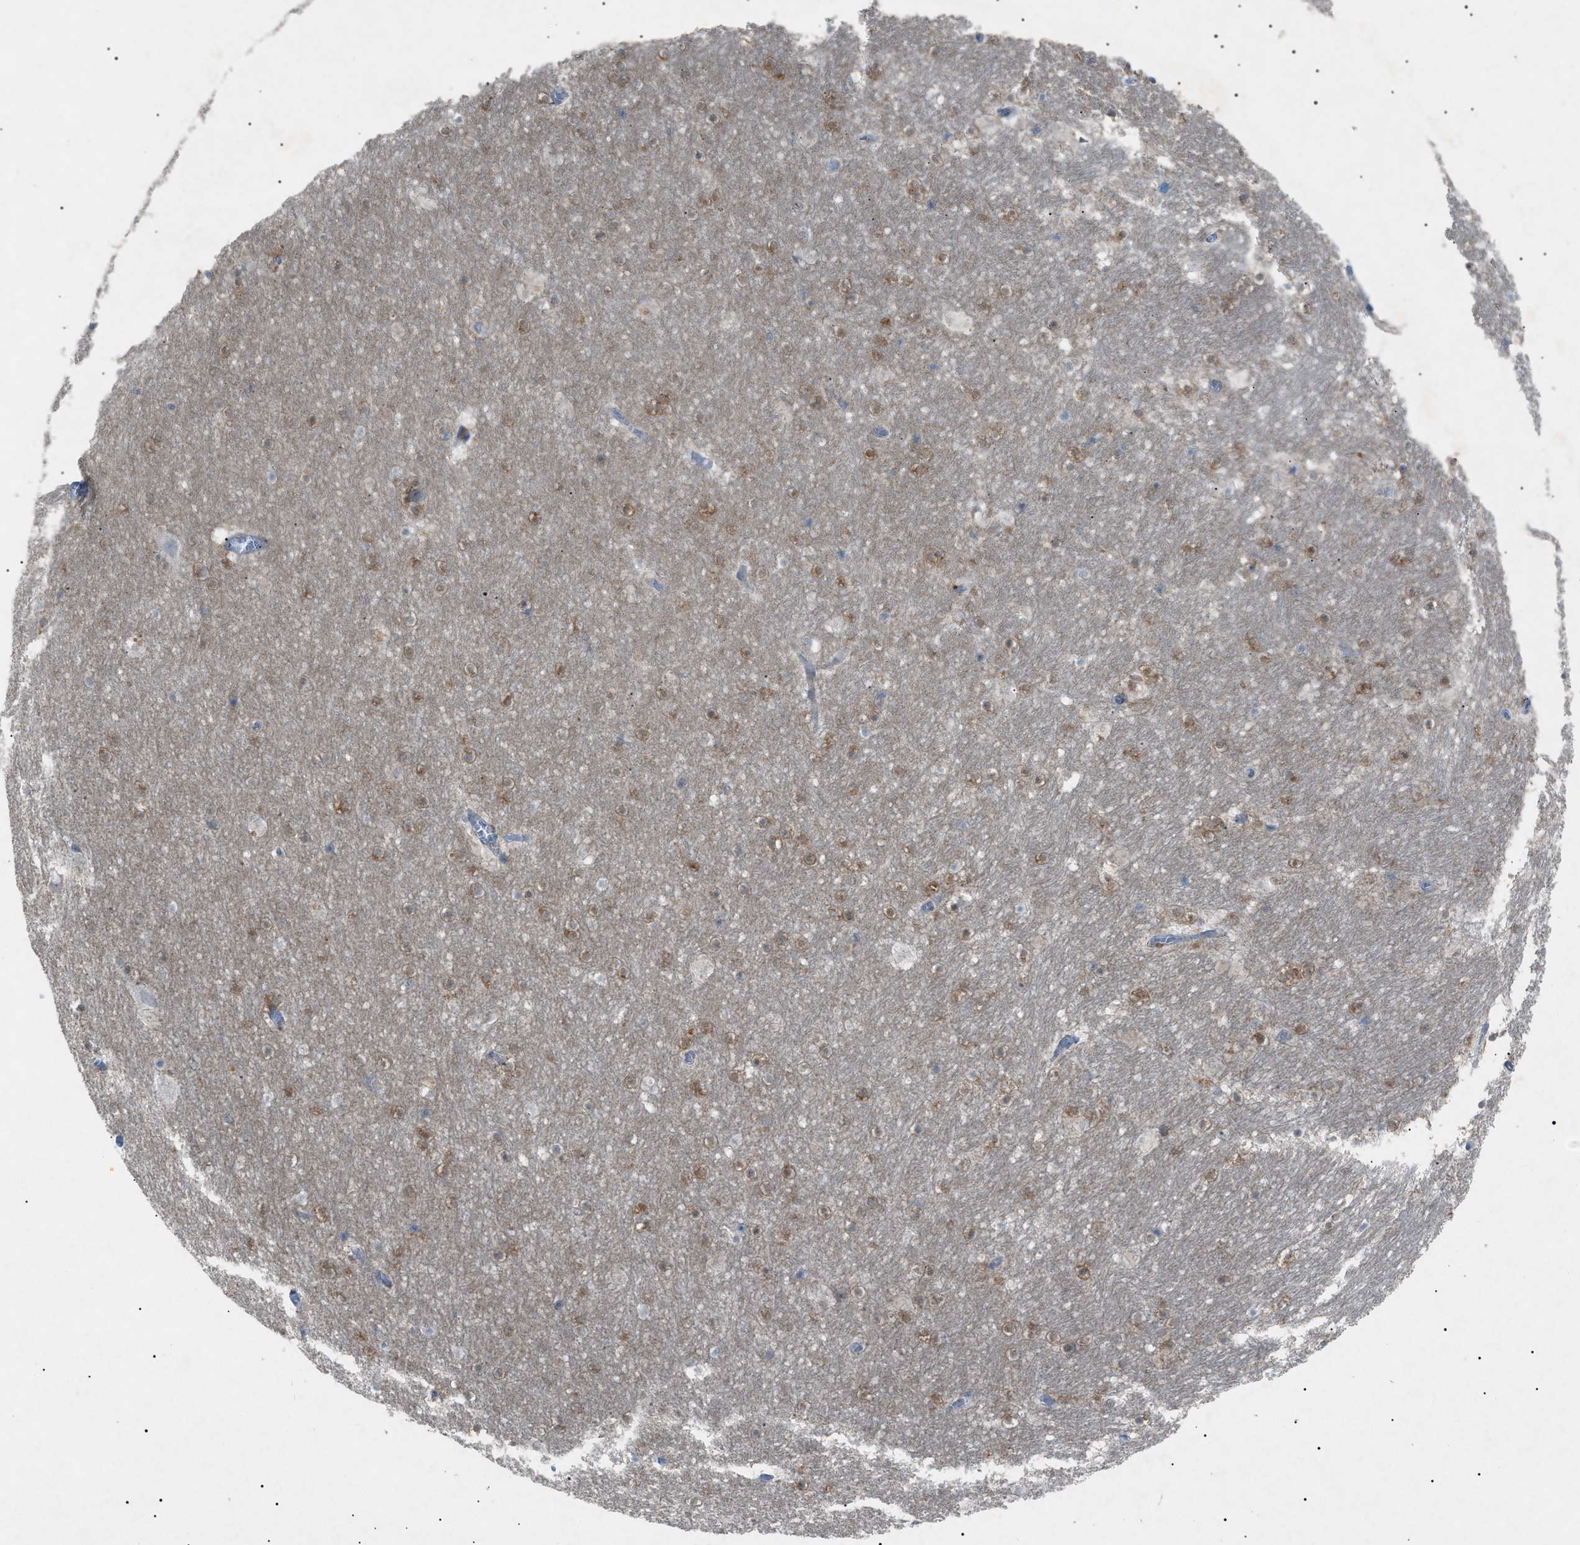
{"staining": {"intensity": "moderate", "quantity": "25%-75%", "location": "cytoplasmic/membranous"}, "tissue": "hippocampus", "cell_type": "Glial cells", "image_type": "normal", "snomed": [{"axis": "morphology", "description": "Normal tissue, NOS"}, {"axis": "topography", "description": "Hippocampus"}], "caption": "Hippocampus stained with DAB (3,3'-diaminobenzidine) immunohistochemistry (IHC) displays medium levels of moderate cytoplasmic/membranous expression in approximately 25%-75% of glial cells.", "gene": "BTK", "patient": {"sex": "male", "age": 45}}